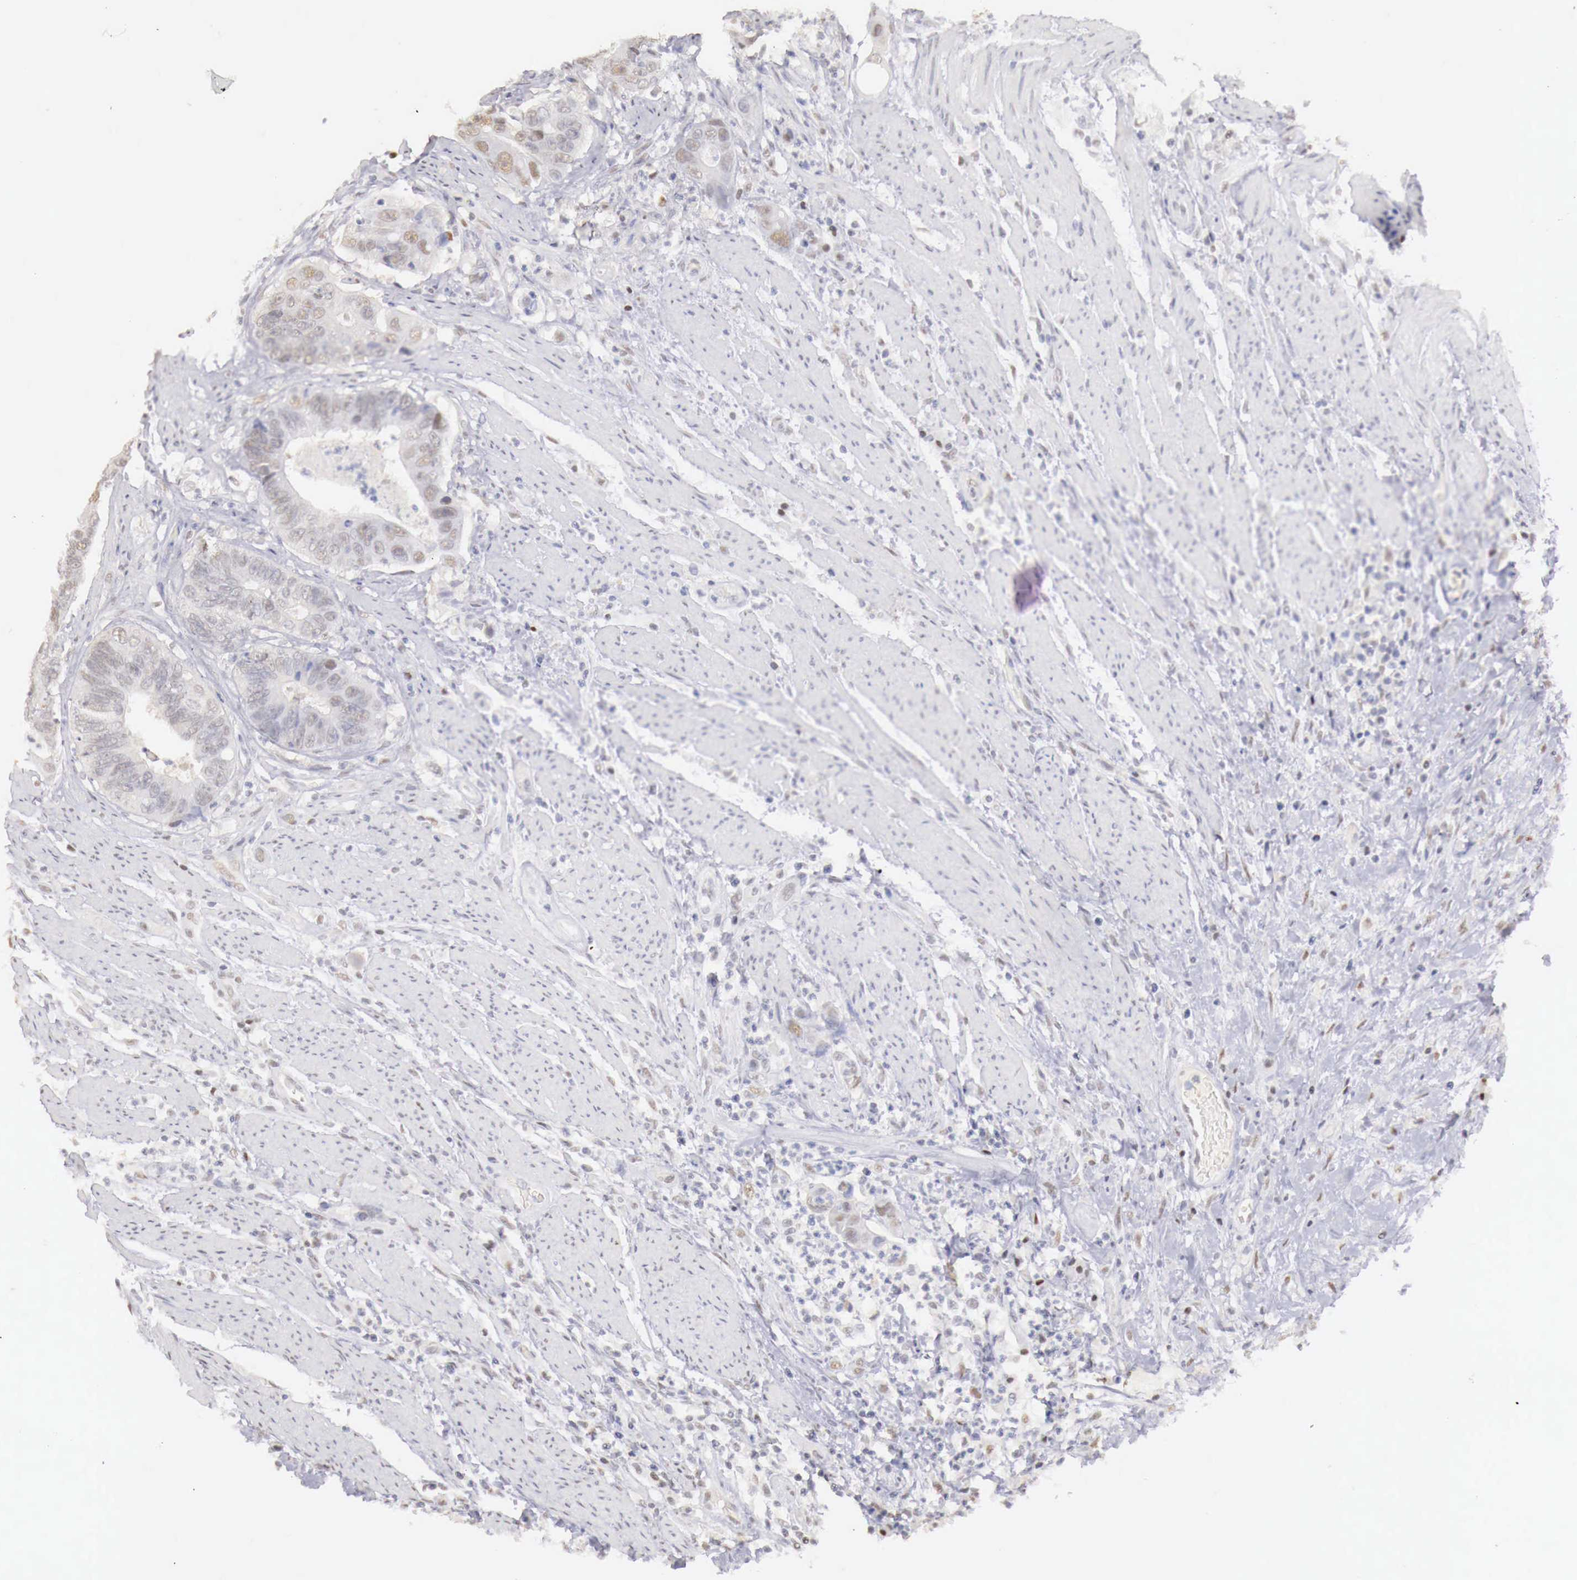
{"staining": {"intensity": "weak", "quantity": "<25%", "location": "nuclear"}, "tissue": "colorectal cancer", "cell_type": "Tumor cells", "image_type": "cancer", "snomed": [{"axis": "morphology", "description": "Adenocarcinoma, NOS"}, {"axis": "topography", "description": "Rectum"}], "caption": "The image reveals no significant staining in tumor cells of colorectal cancer (adenocarcinoma).", "gene": "UBA1", "patient": {"sex": "female", "age": 65}}